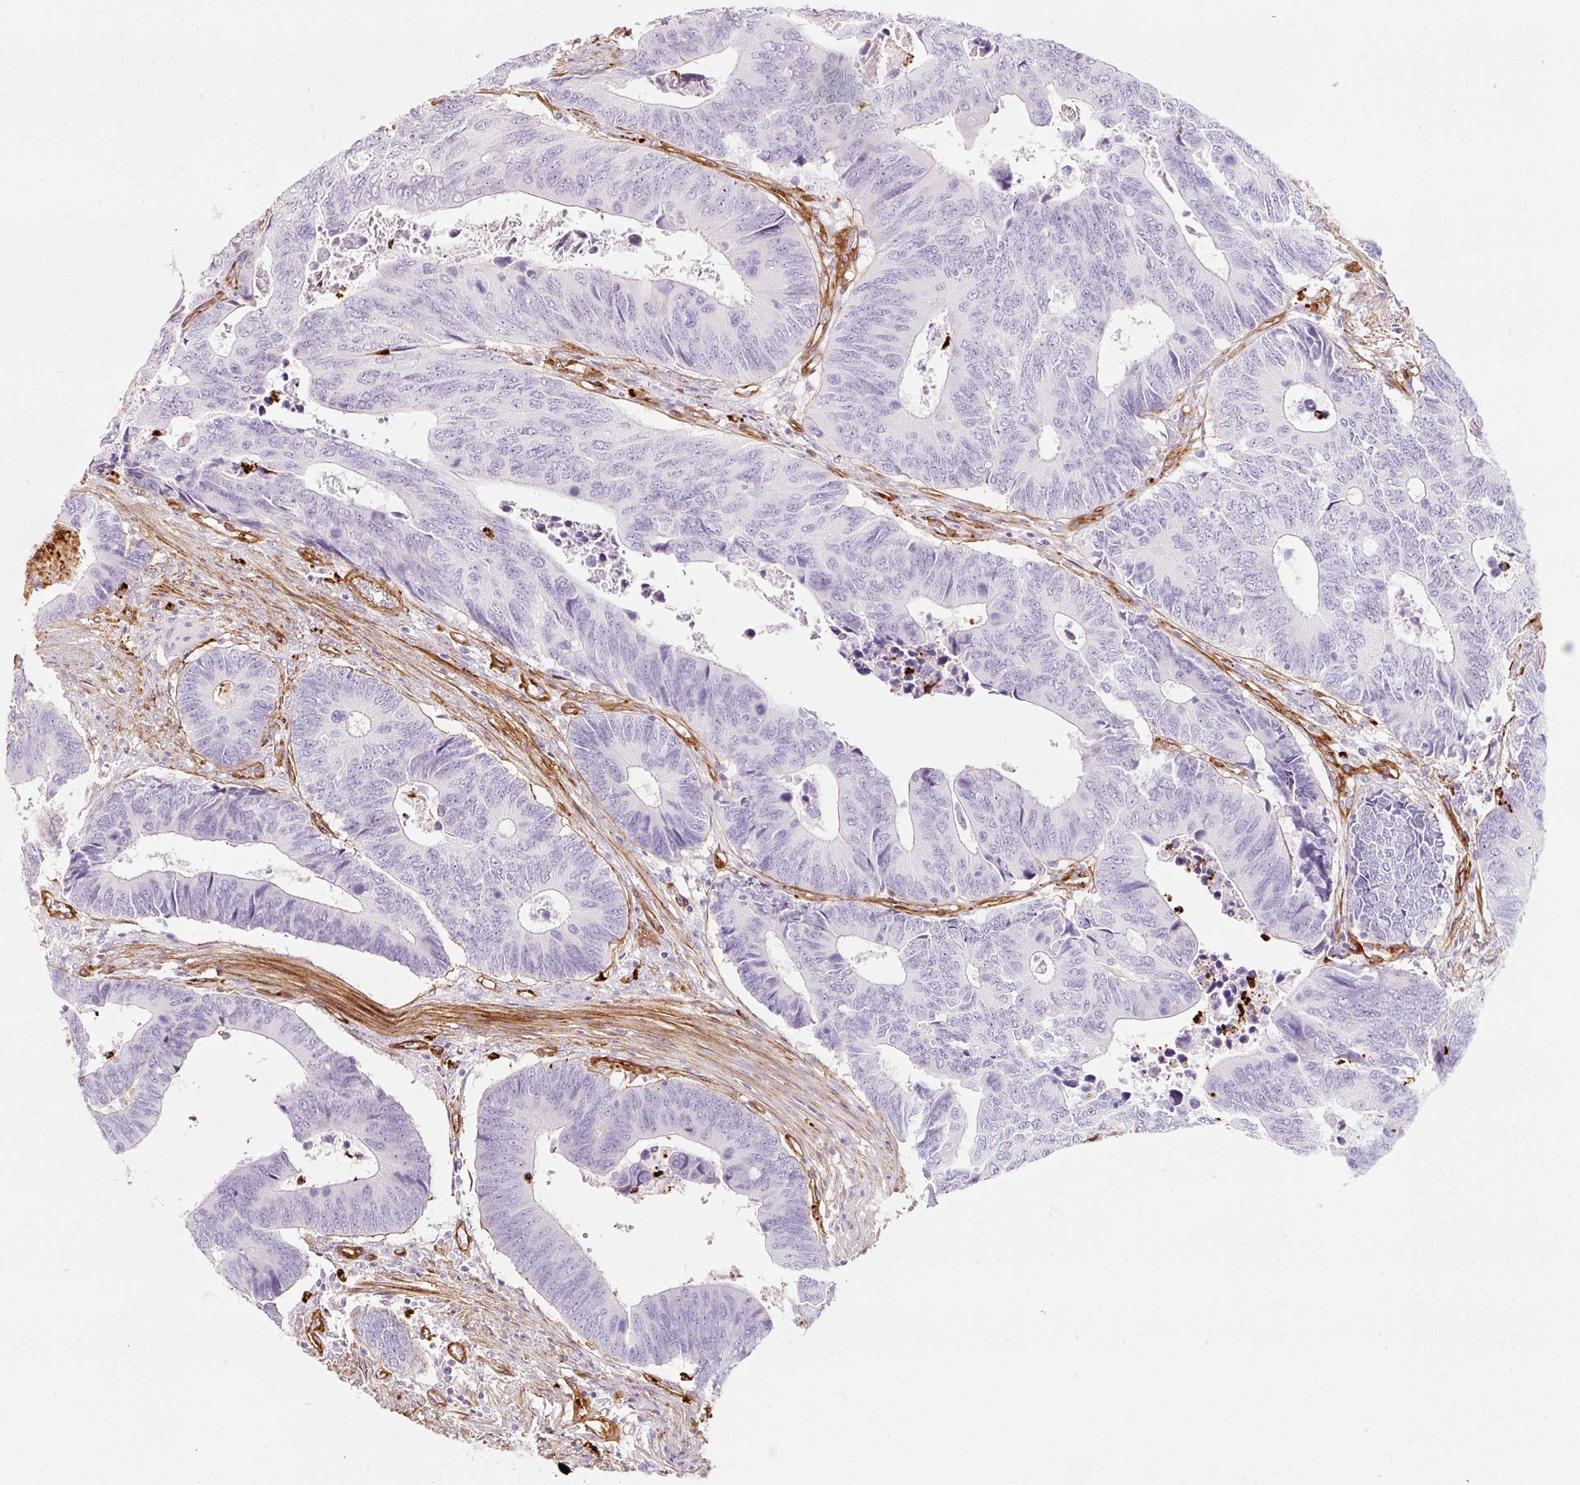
{"staining": {"intensity": "negative", "quantity": "none", "location": "none"}, "tissue": "colorectal cancer", "cell_type": "Tumor cells", "image_type": "cancer", "snomed": [{"axis": "morphology", "description": "Adenocarcinoma, NOS"}, {"axis": "topography", "description": "Colon"}], "caption": "The photomicrograph shows no significant positivity in tumor cells of colorectal cancer. (DAB (3,3'-diaminobenzidine) immunohistochemistry with hematoxylin counter stain).", "gene": "LOXL4", "patient": {"sex": "male", "age": 87}}